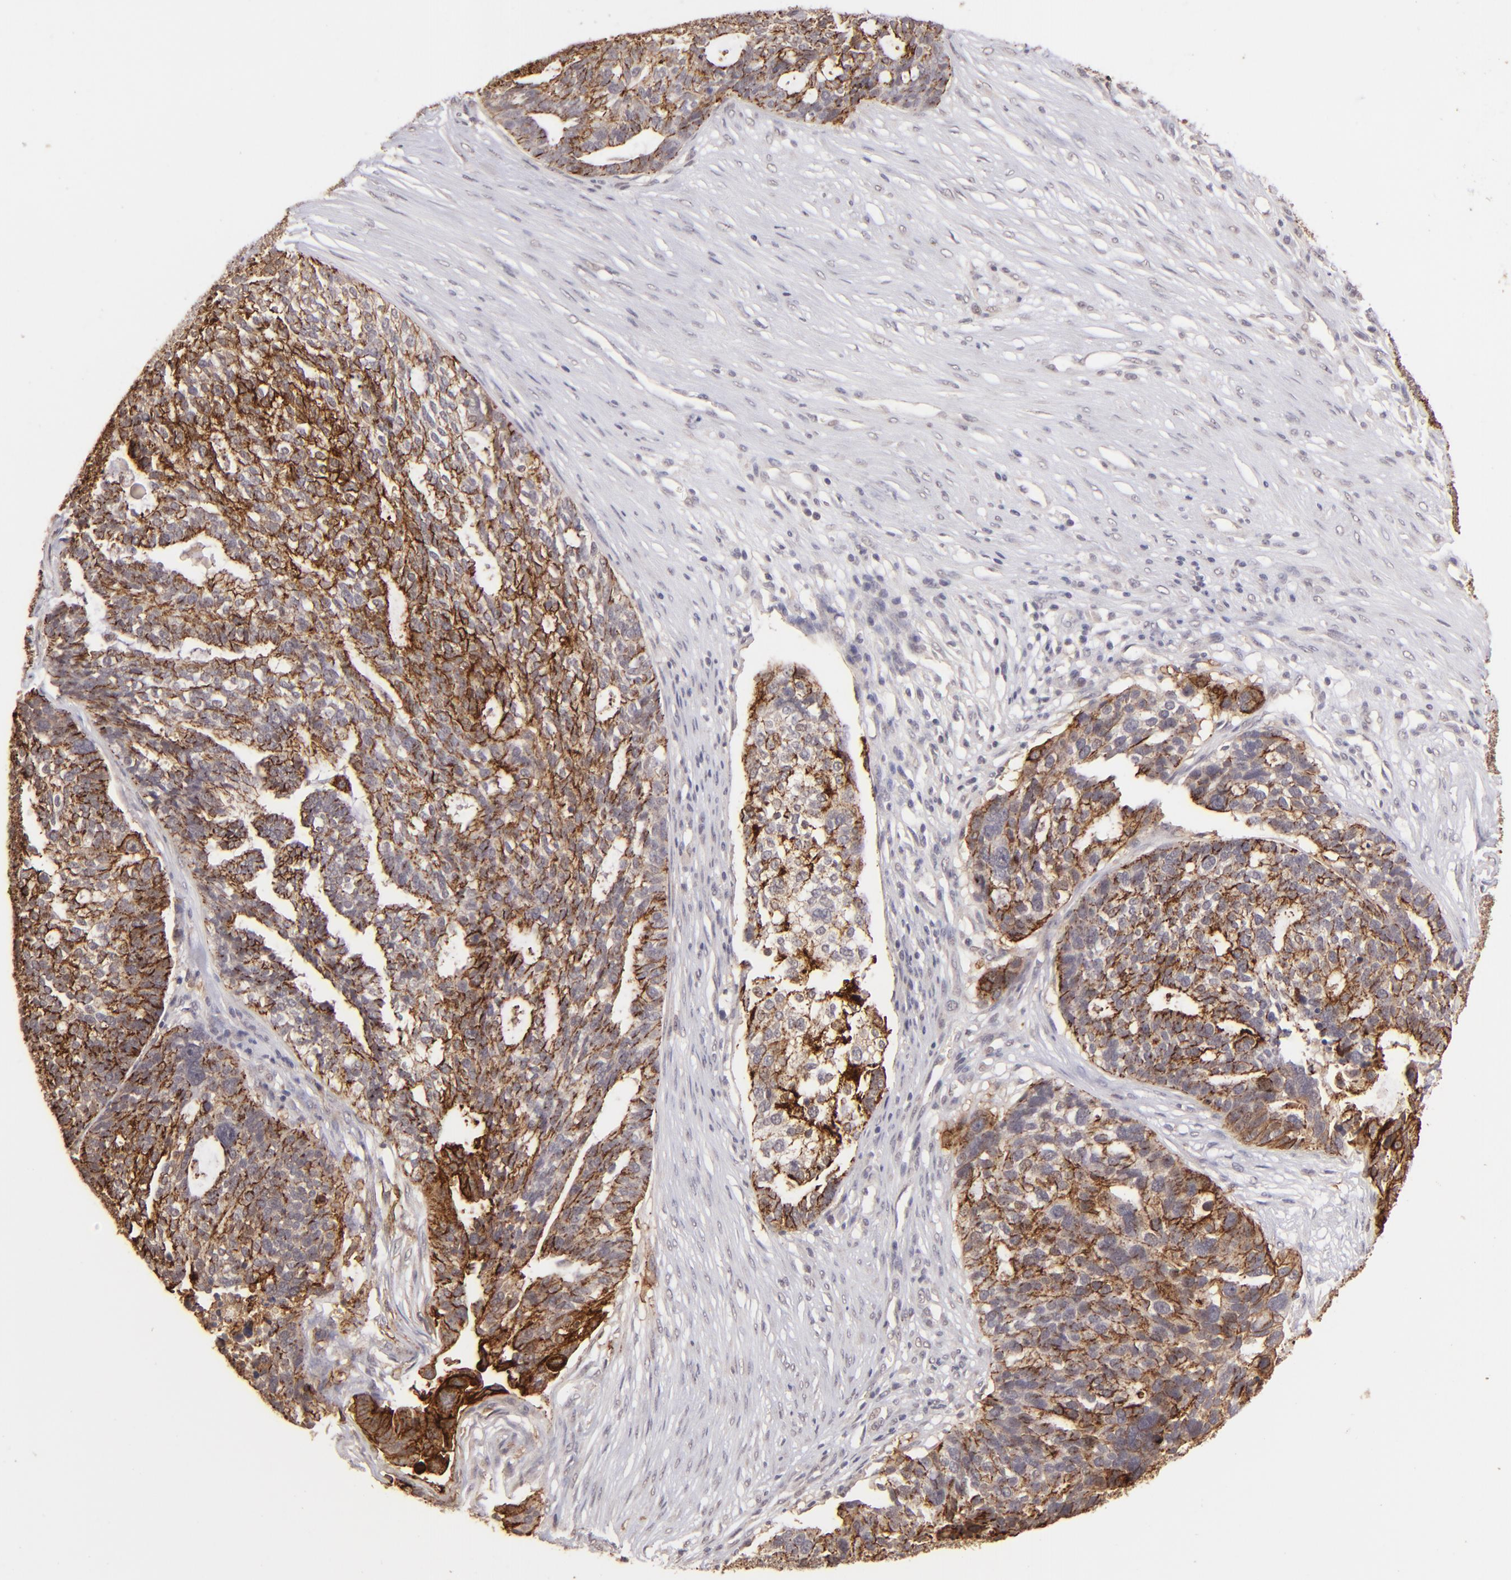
{"staining": {"intensity": "moderate", "quantity": "25%-75%", "location": "cytoplasmic/membranous"}, "tissue": "ovarian cancer", "cell_type": "Tumor cells", "image_type": "cancer", "snomed": [{"axis": "morphology", "description": "Cystadenocarcinoma, serous, NOS"}, {"axis": "topography", "description": "Ovary"}], "caption": "Serous cystadenocarcinoma (ovarian) tissue exhibits moderate cytoplasmic/membranous positivity in about 25%-75% of tumor cells, visualized by immunohistochemistry.", "gene": "CLDN1", "patient": {"sex": "female", "age": 59}}